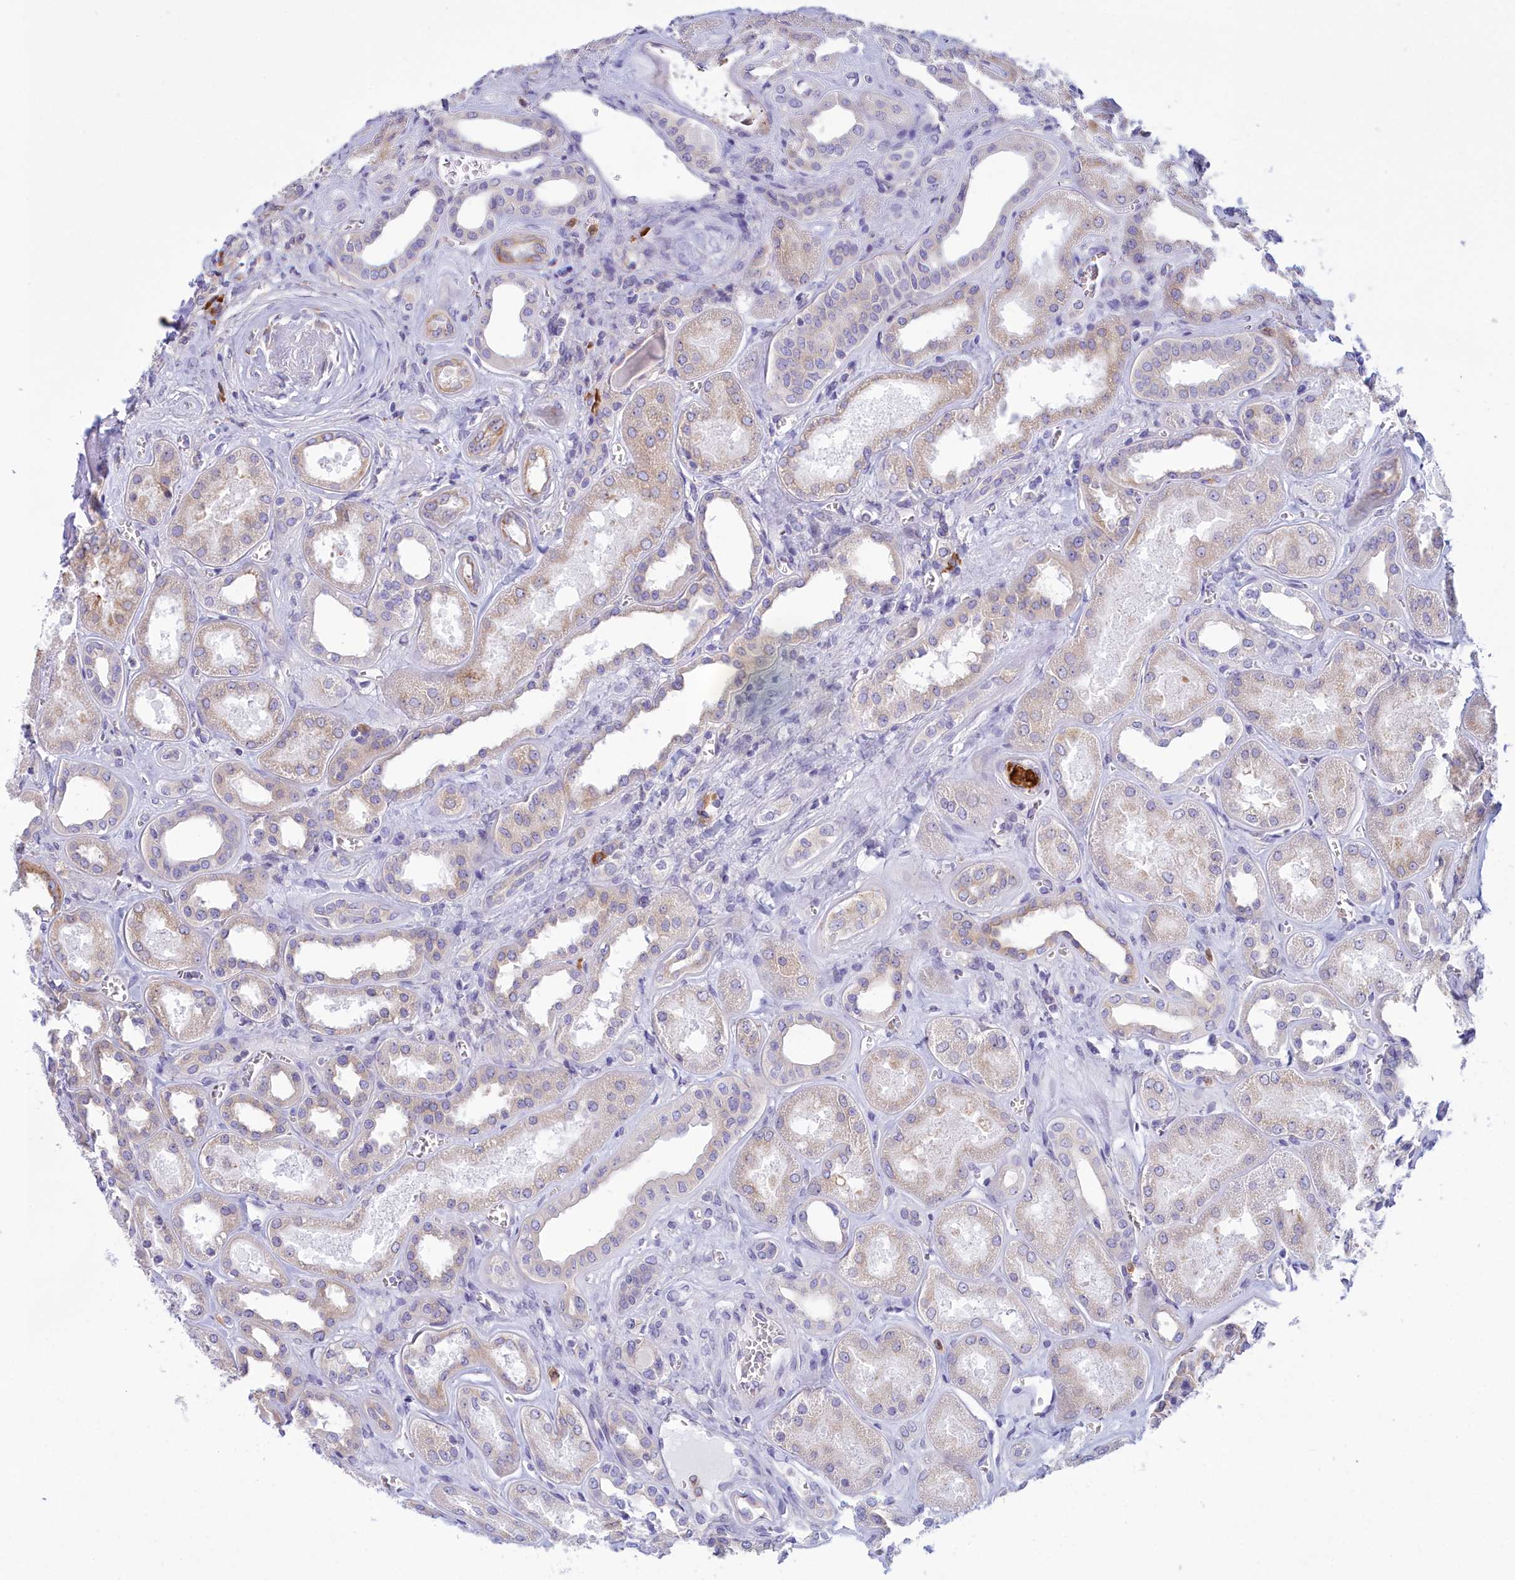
{"staining": {"intensity": "negative", "quantity": "none", "location": "none"}, "tissue": "kidney", "cell_type": "Cells in glomeruli", "image_type": "normal", "snomed": [{"axis": "morphology", "description": "Normal tissue, NOS"}, {"axis": "morphology", "description": "Adenocarcinoma, NOS"}, {"axis": "topography", "description": "Kidney"}], "caption": "High power microscopy image of an IHC photomicrograph of benign kidney, revealing no significant expression in cells in glomeruli.", "gene": "HM13", "patient": {"sex": "female", "age": 68}}